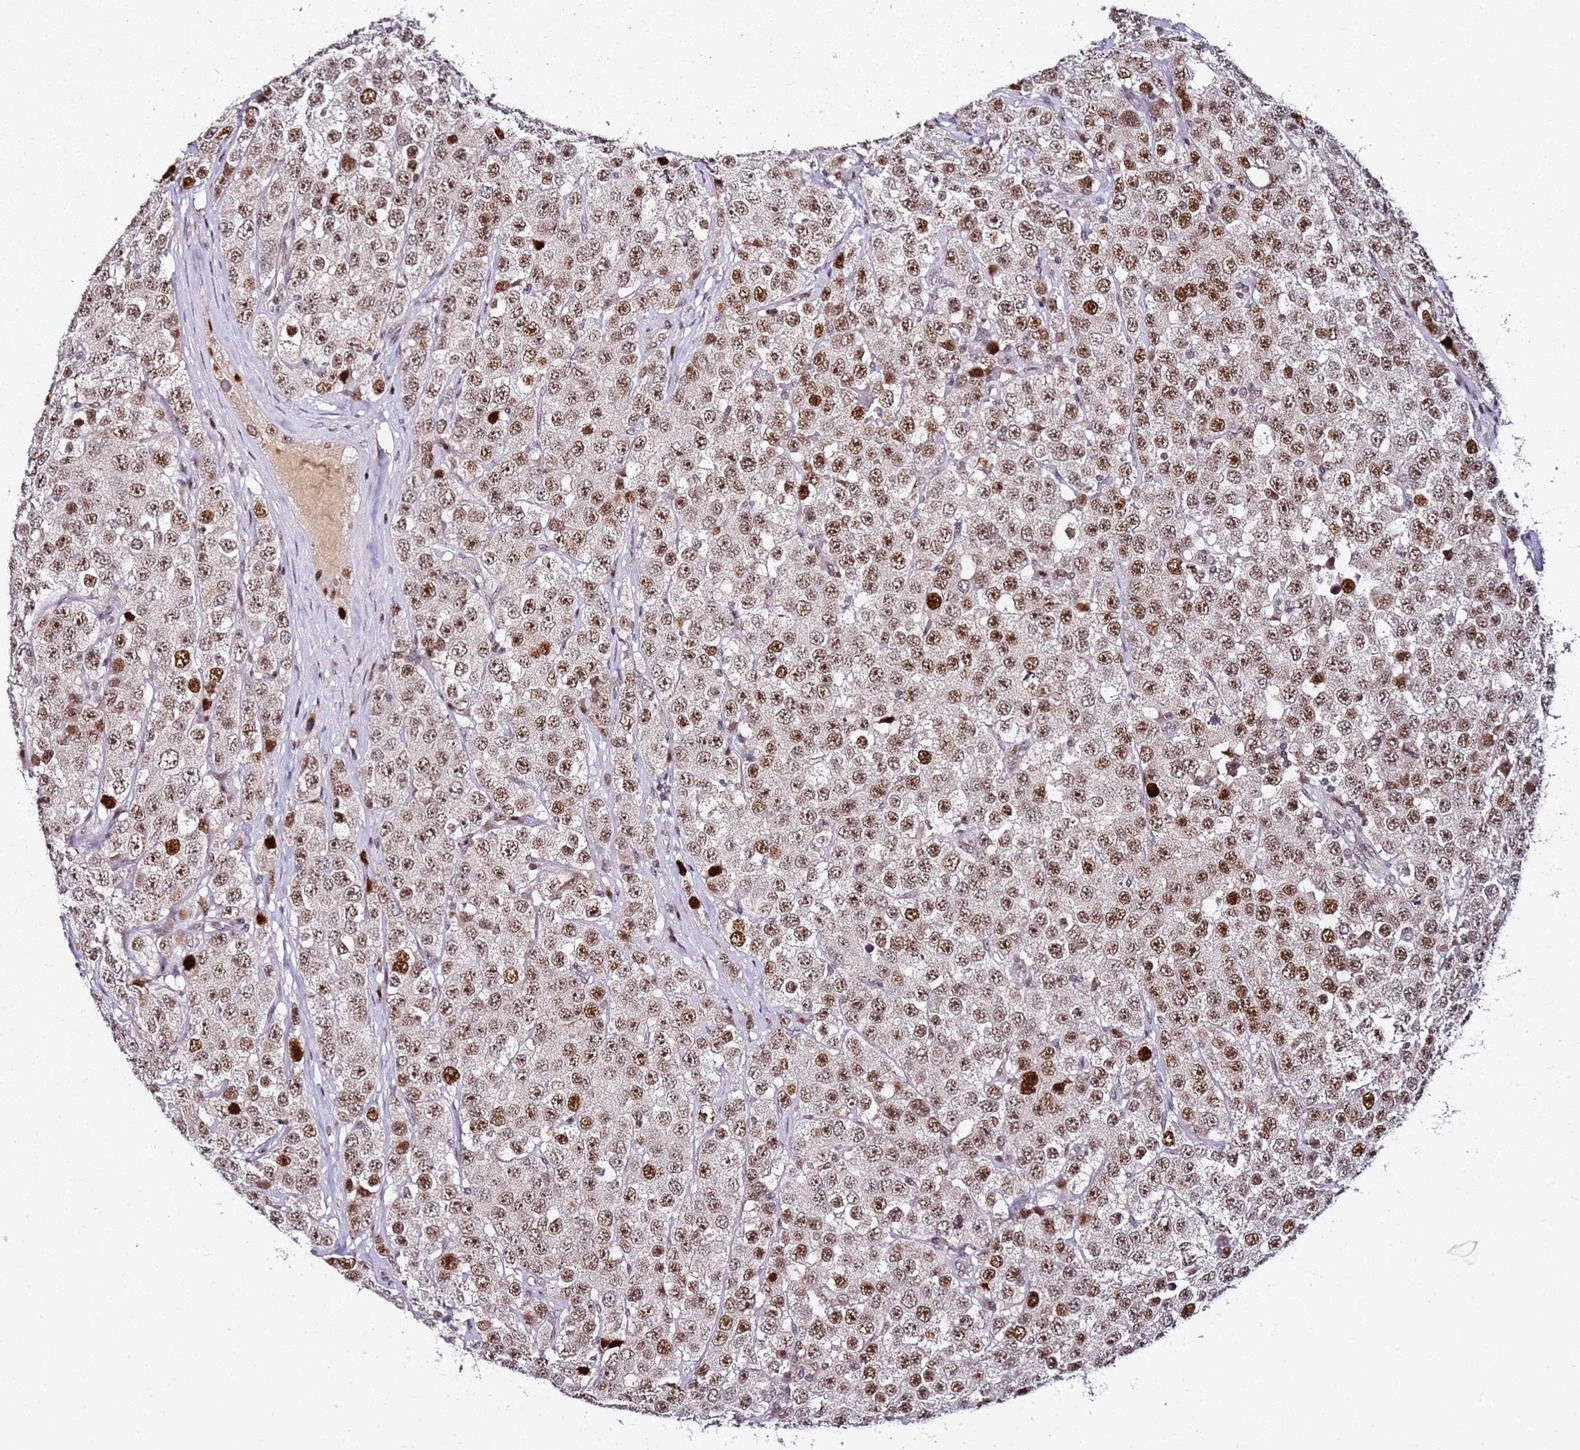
{"staining": {"intensity": "moderate", "quantity": ">75%", "location": "nuclear"}, "tissue": "testis cancer", "cell_type": "Tumor cells", "image_type": "cancer", "snomed": [{"axis": "morphology", "description": "Seminoma, NOS"}, {"axis": "topography", "description": "Testis"}], "caption": "Immunohistochemical staining of human seminoma (testis) reveals medium levels of moderate nuclear expression in approximately >75% of tumor cells. The staining was performed using DAB (3,3'-diaminobenzidine), with brown indicating positive protein expression. Nuclei are stained blue with hematoxylin.", "gene": "FCF1", "patient": {"sex": "male", "age": 28}}